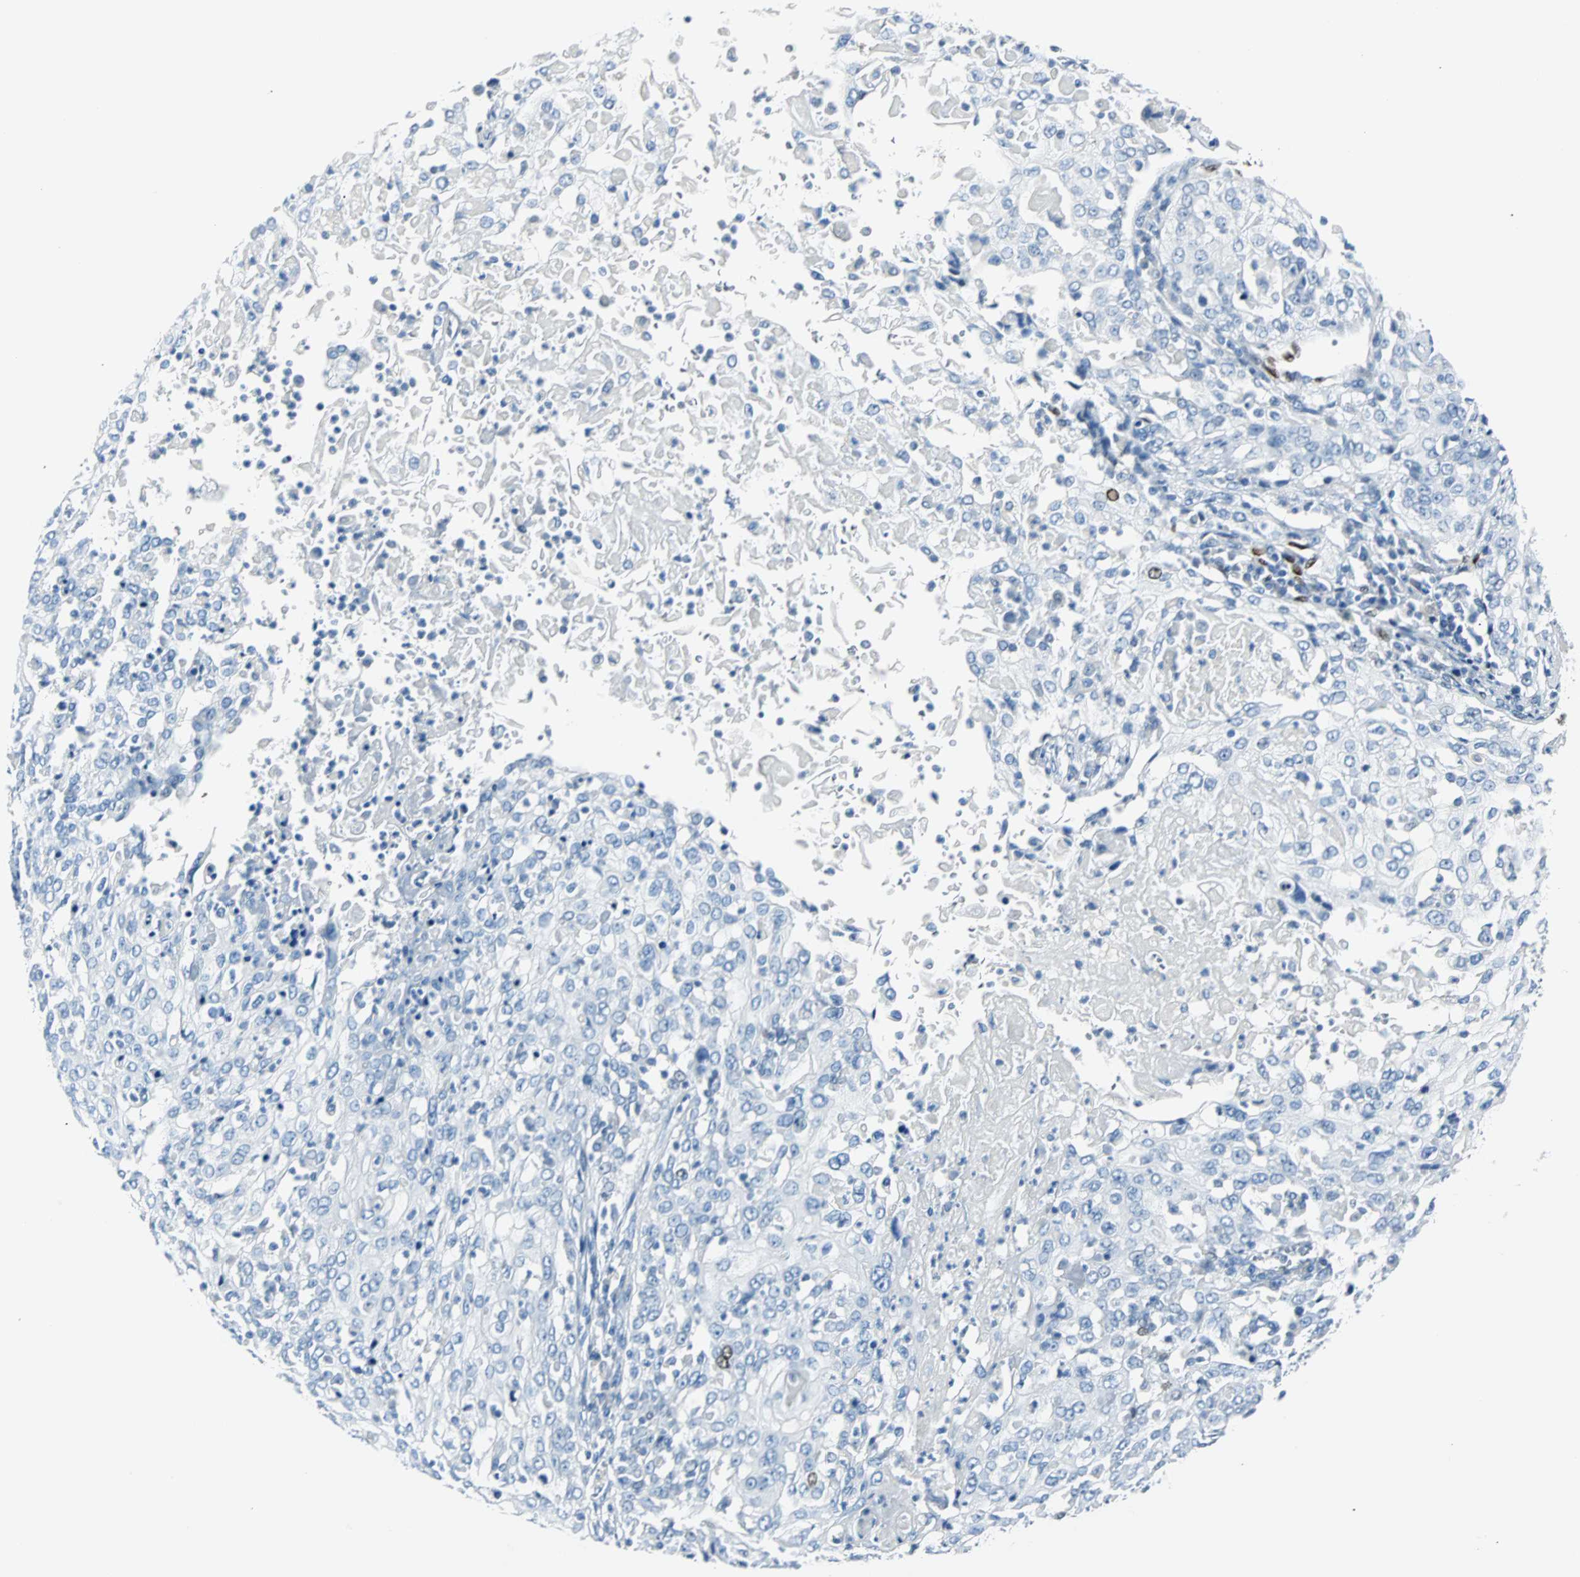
{"staining": {"intensity": "negative", "quantity": "none", "location": "none"}, "tissue": "cervical cancer", "cell_type": "Tumor cells", "image_type": "cancer", "snomed": [{"axis": "morphology", "description": "Squamous cell carcinoma, NOS"}, {"axis": "topography", "description": "Cervix"}], "caption": "Tumor cells show no significant protein staining in squamous cell carcinoma (cervical). The staining is performed using DAB (3,3'-diaminobenzidine) brown chromogen with nuclei counter-stained in using hematoxylin.", "gene": "IL33", "patient": {"sex": "female", "age": 39}}